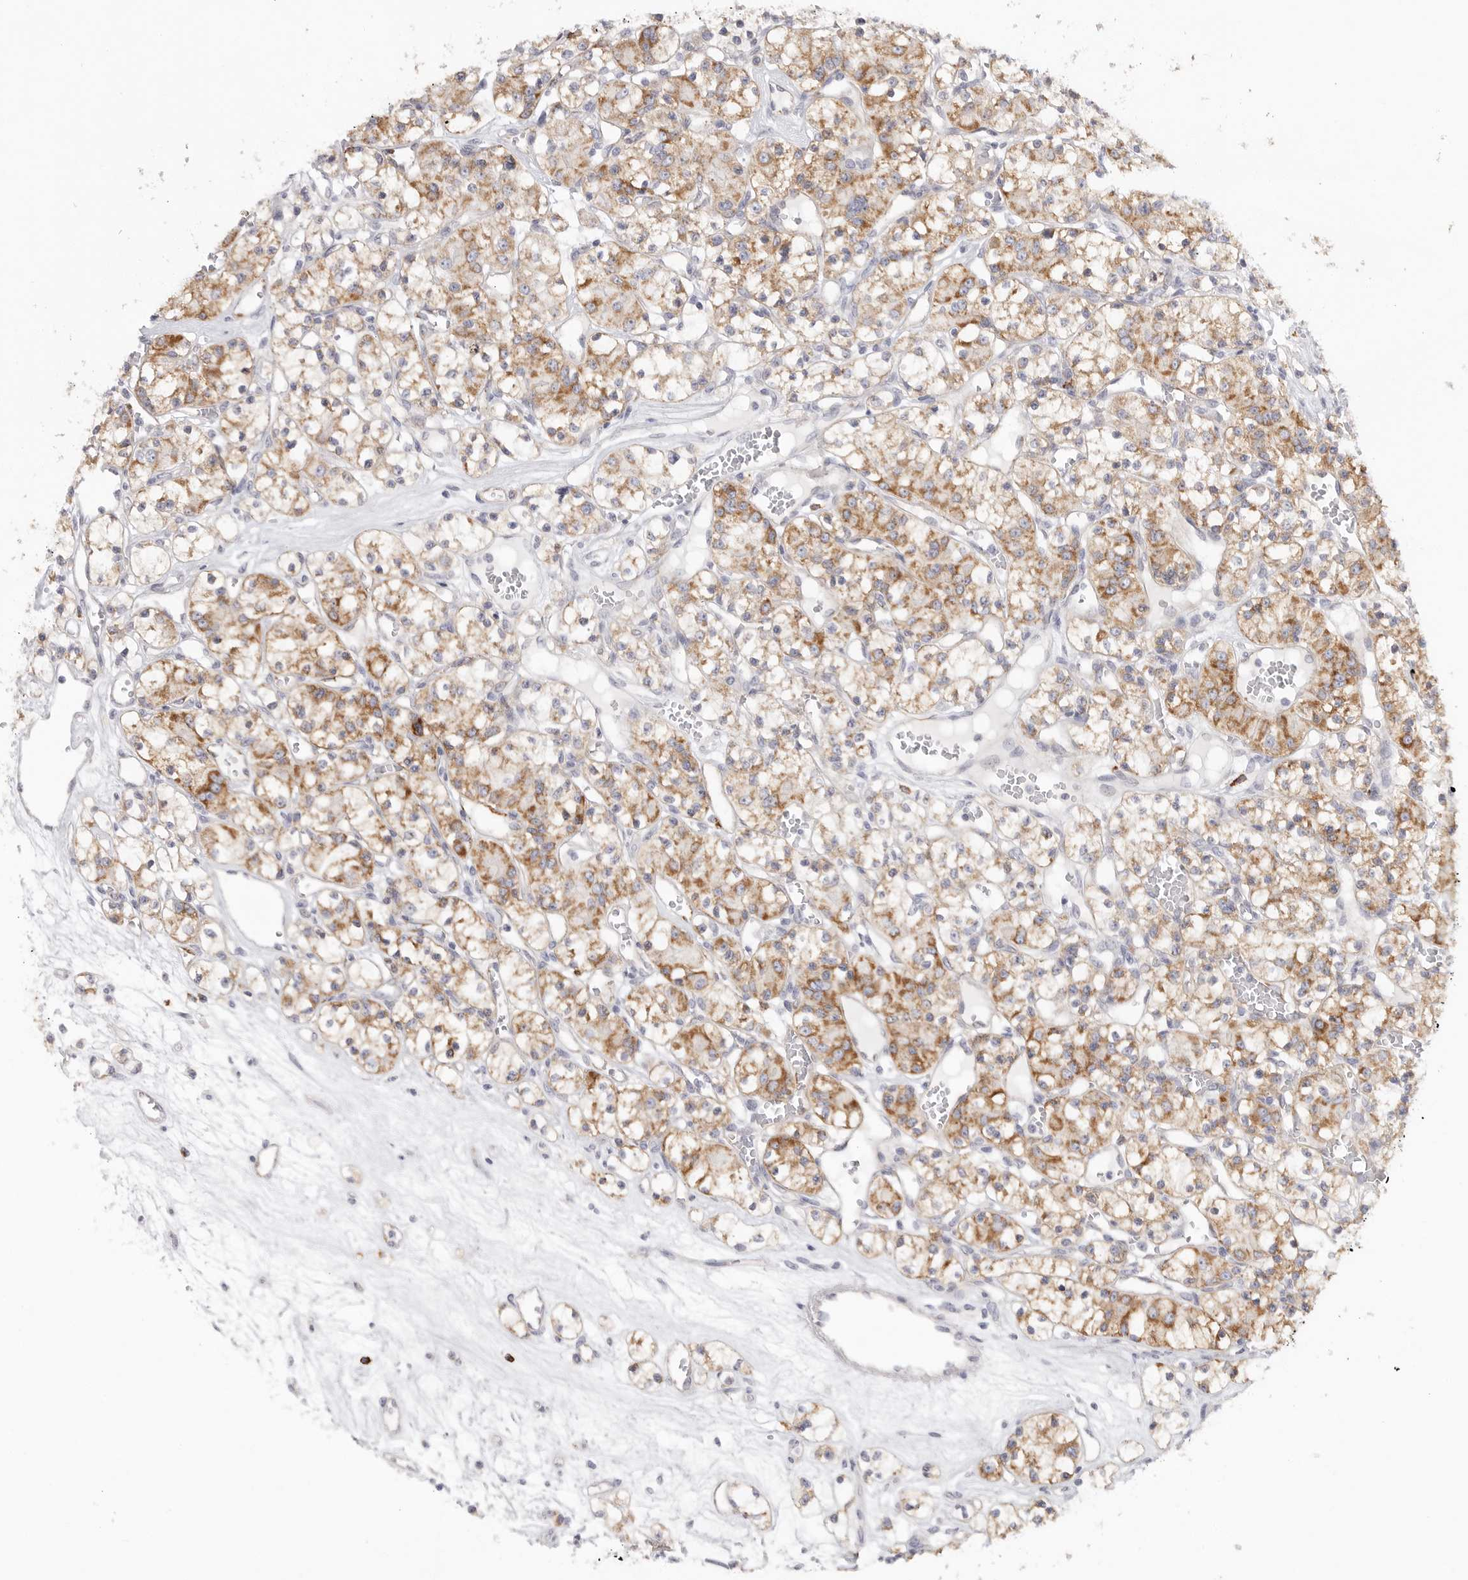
{"staining": {"intensity": "moderate", "quantity": ">75%", "location": "cytoplasmic/membranous"}, "tissue": "renal cancer", "cell_type": "Tumor cells", "image_type": "cancer", "snomed": [{"axis": "morphology", "description": "Adenocarcinoma, NOS"}, {"axis": "topography", "description": "Kidney"}], "caption": "Immunohistochemical staining of human adenocarcinoma (renal) demonstrates medium levels of moderate cytoplasmic/membranous protein staining in approximately >75% of tumor cells. The staining is performed using DAB brown chromogen to label protein expression. The nuclei are counter-stained blue using hematoxylin.", "gene": "ELP3", "patient": {"sex": "female", "age": 59}}